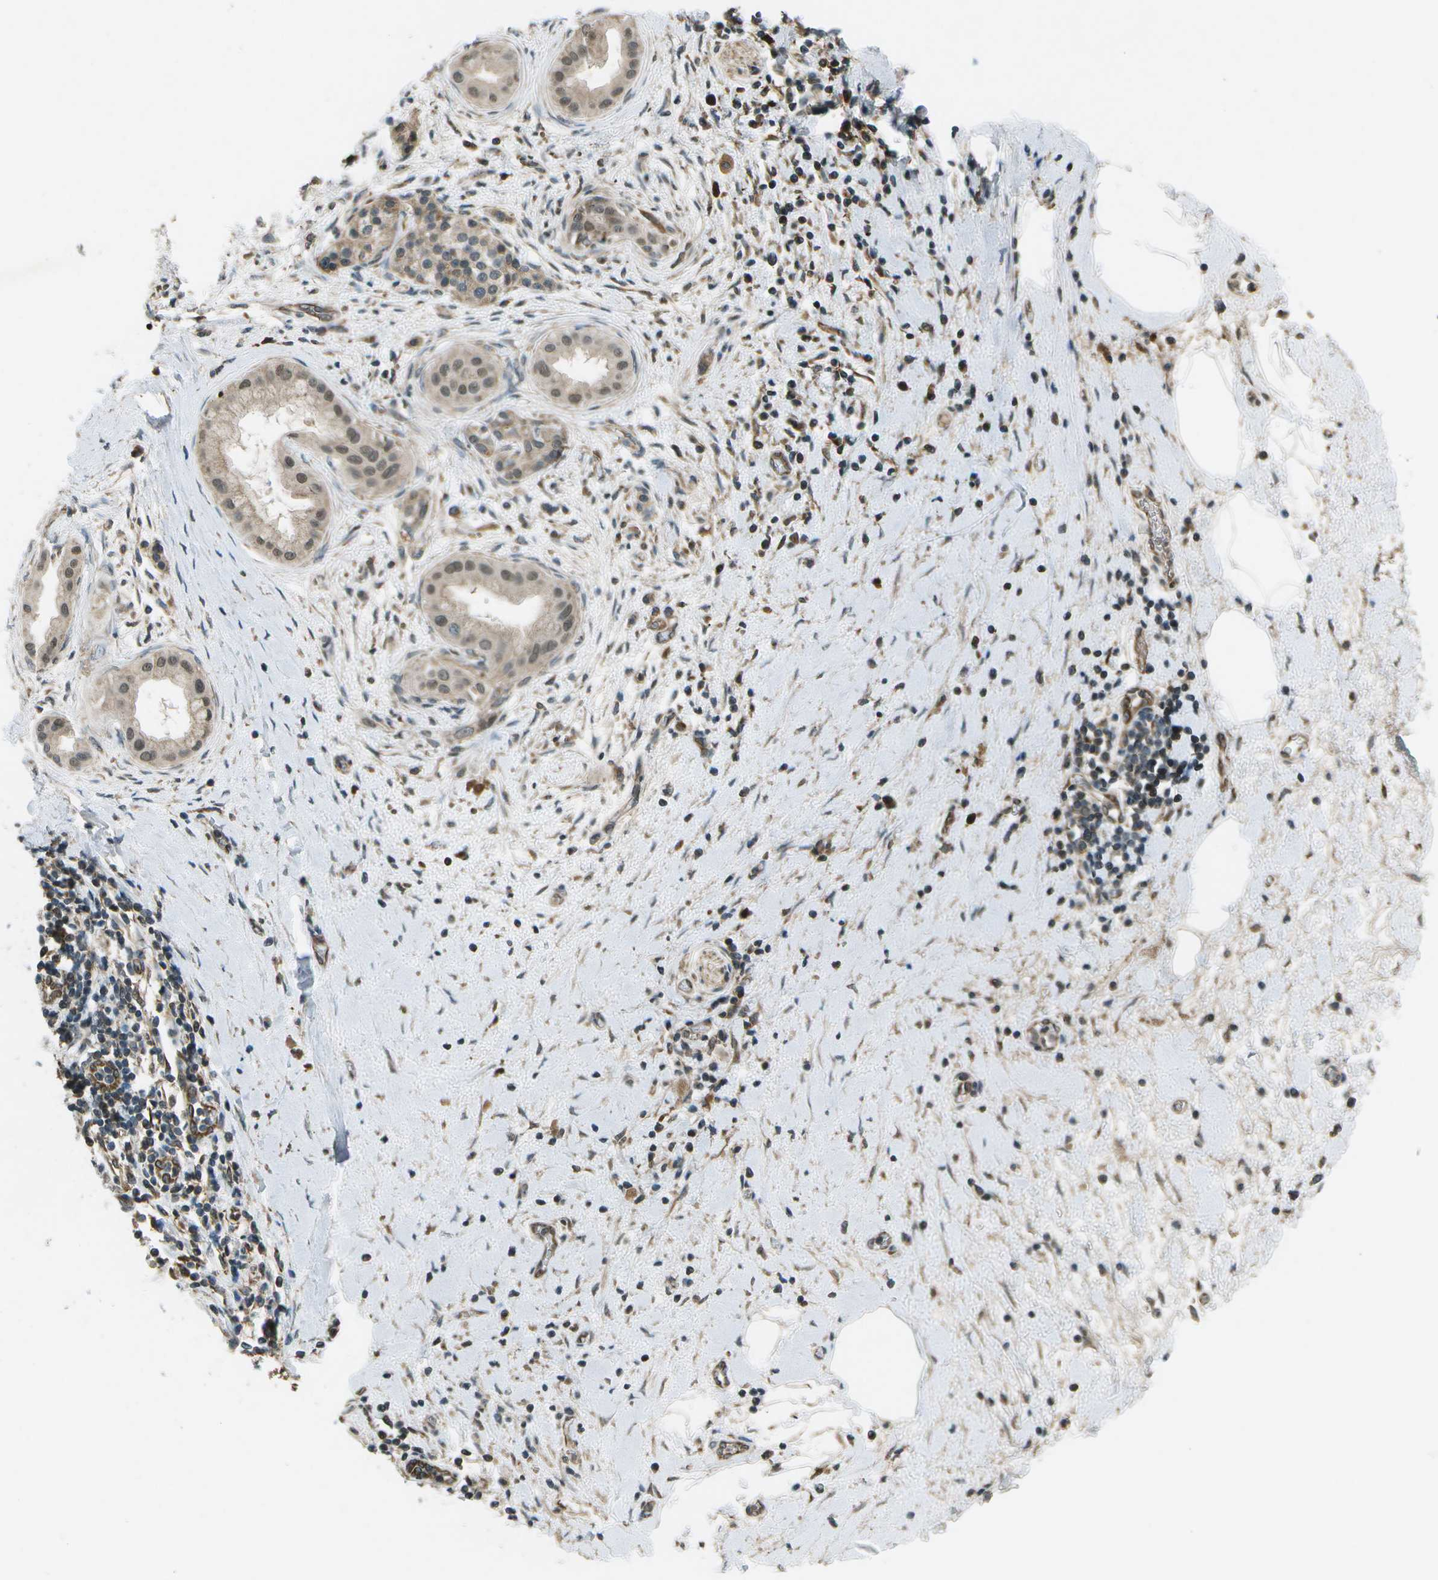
{"staining": {"intensity": "moderate", "quantity": ">75%", "location": "nuclear"}, "tissue": "pancreatic cancer", "cell_type": "Tumor cells", "image_type": "cancer", "snomed": [{"axis": "morphology", "description": "Adenocarcinoma, NOS"}, {"axis": "topography", "description": "Pancreas"}], "caption": "A brown stain shows moderate nuclear staining of a protein in adenocarcinoma (pancreatic) tumor cells. Using DAB (brown) and hematoxylin (blue) stains, captured at high magnification using brightfield microscopy.", "gene": "EIF2AK1", "patient": {"sex": "male", "age": 55}}